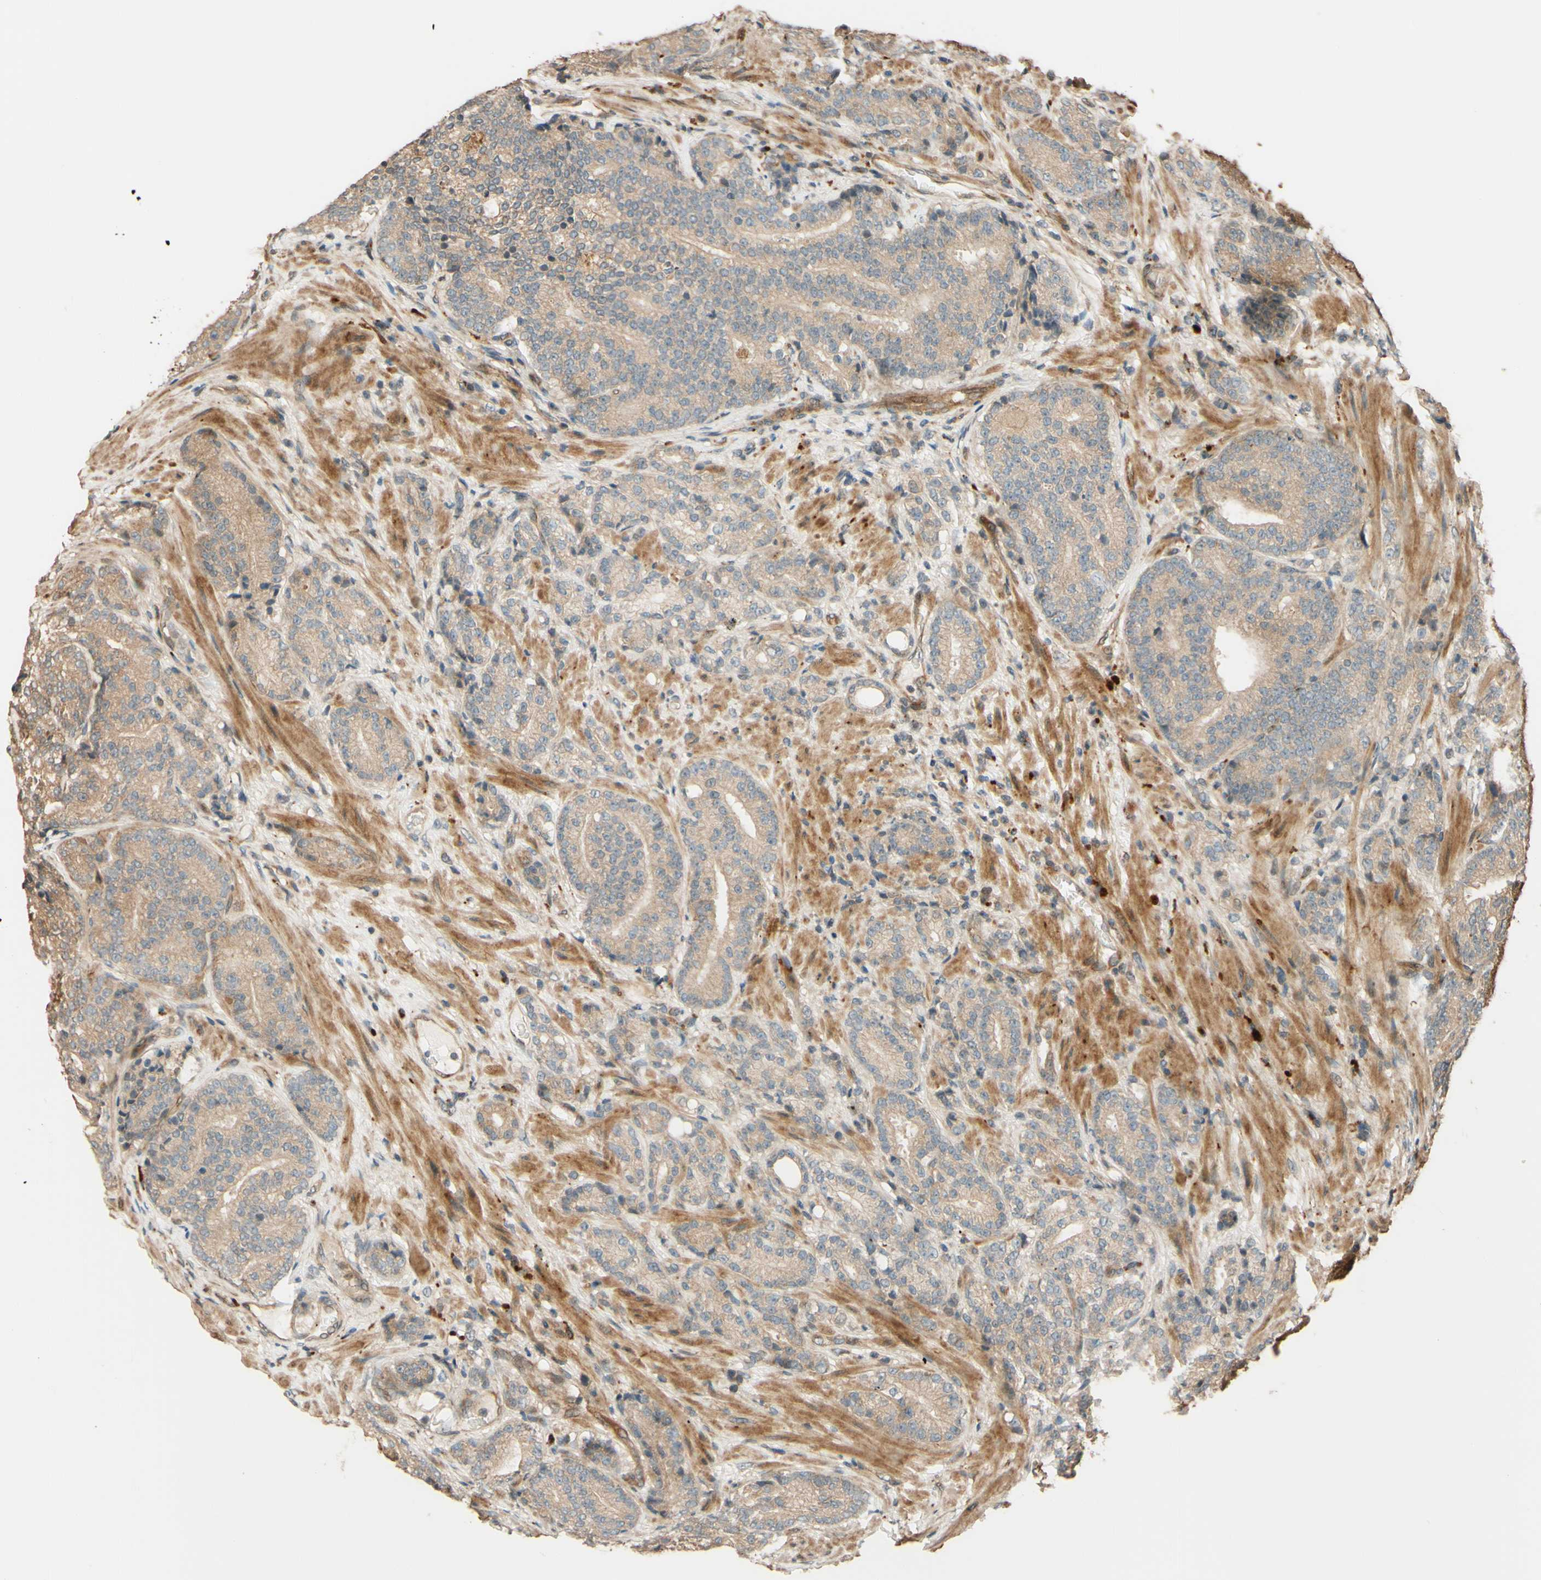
{"staining": {"intensity": "weak", "quantity": ">75%", "location": "cytoplasmic/membranous"}, "tissue": "prostate cancer", "cell_type": "Tumor cells", "image_type": "cancer", "snomed": [{"axis": "morphology", "description": "Adenocarcinoma, High grade"}, {"axis": "topography", "description": "Prostate"}], "caption": "There is low levels of weak cytoplasmic/membranous staining in tumor cells of adenocarcinoma (high-grade) (prostate), as demonstrated by immunohistochemical staining (brown color).", "gene": "RNF19A", "patient": {"sex": "male", "age": 61}}